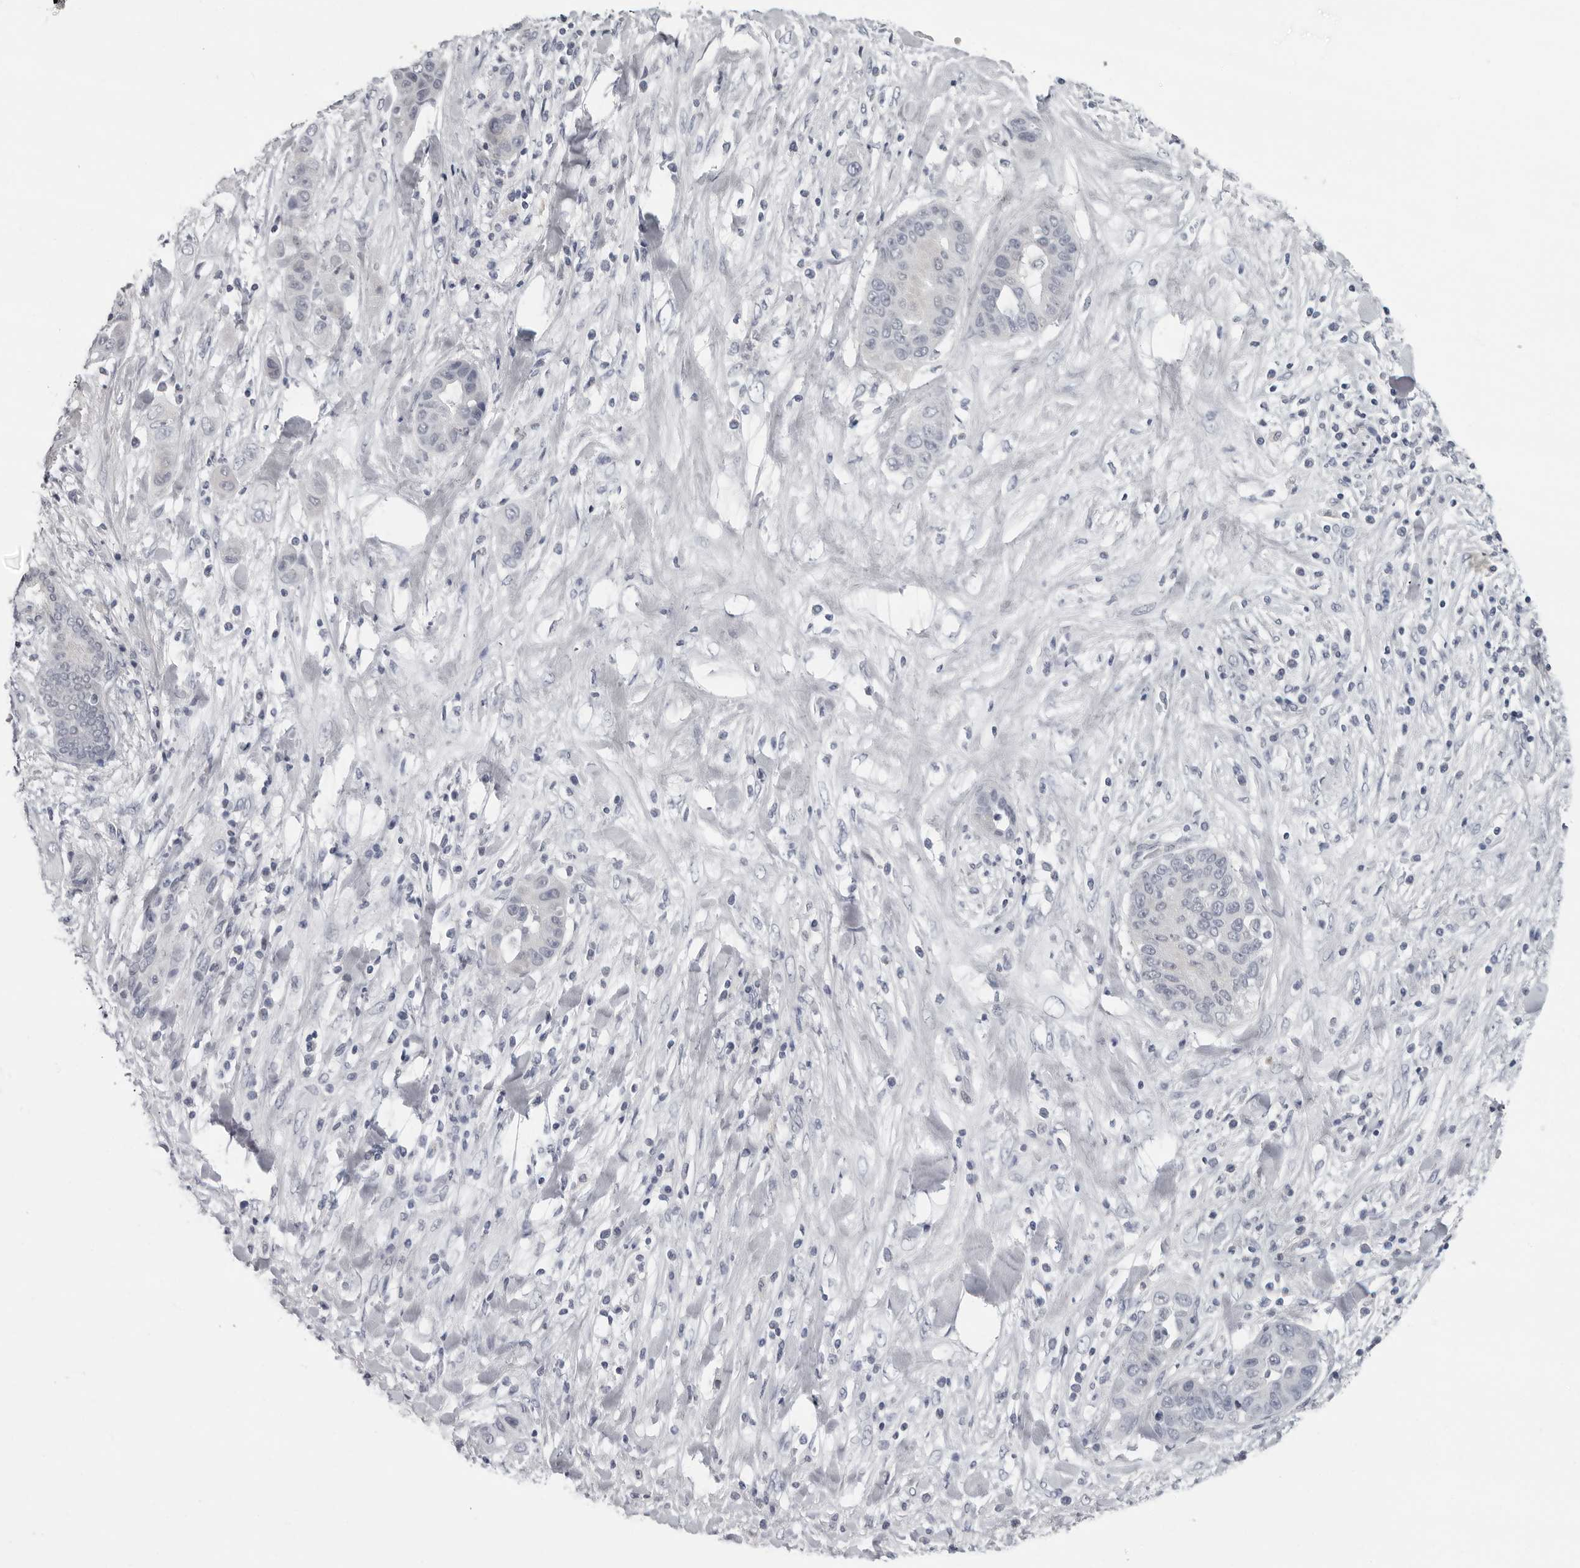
{"staining": {"intensity": "negative", "quantity": "none", "location": "none"}, "tissue": "liver cancer", "cell_type": "Tumor cells", "image_type": "cancer", "snomed": [{"axis": "morphology", "description": "Cholangiocarcinoma"}, {"axis": "topography", "description": "Liver"}], "caption": "An immunohistochemistry photomicrograph of liver cancer is shown. There is no staining in tumor cells of liver cancer.", "gene": "OPLAH", "patient": {"sex": "female", "age": 52}}